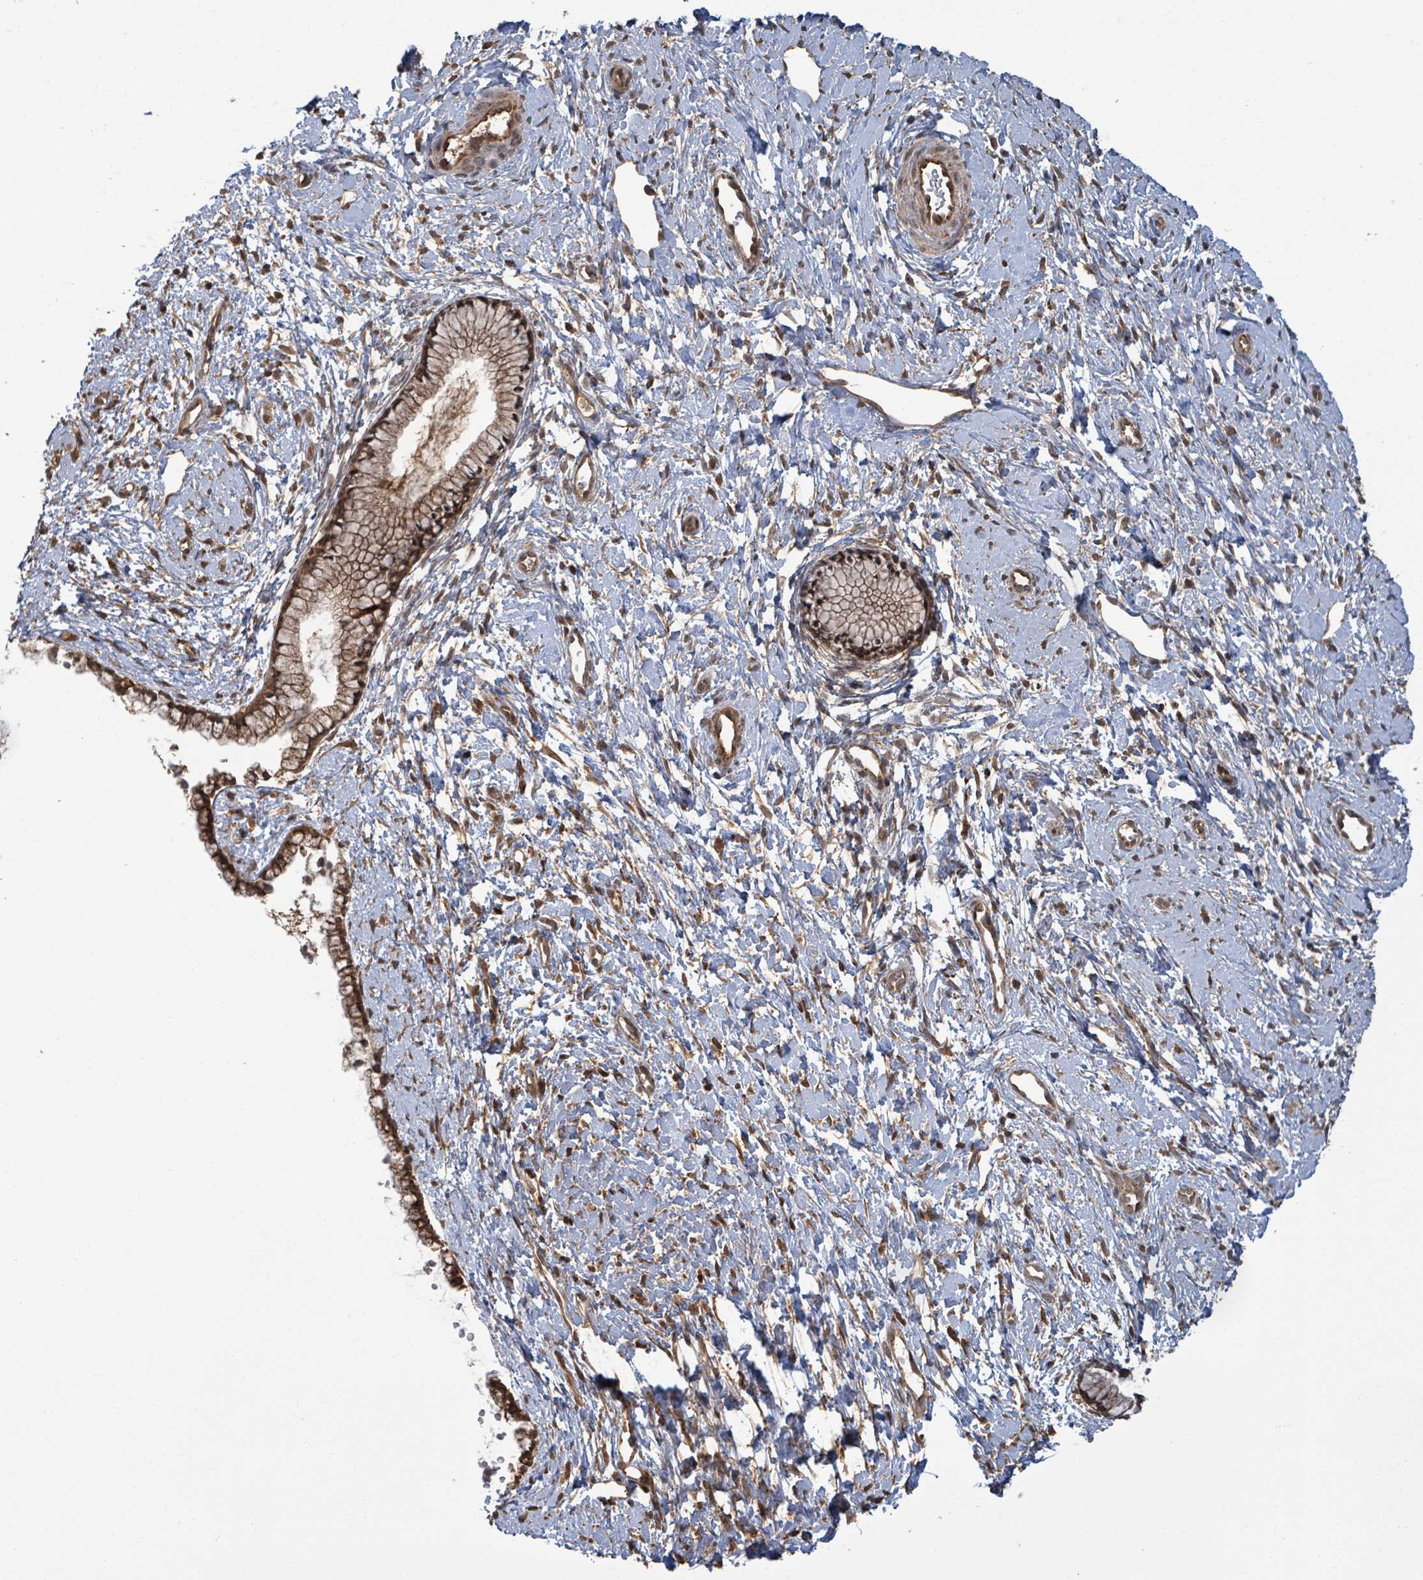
{"staining": {"intensity": "moderate", "quantity": ">75%", "location": "cytoplasmic/membranous,nuclear"}, "tissue": "cervix", "cell_type": "Glandular cells", "image_type": "normal", "snomed": [{"axis": "morphology", "description": "Normal tissue, NOS"}, {"axis": "topography", "description": "Cervix"}], "caption": "Brown immunohistochemical staining in benign human cervix shows moderate cytoplasmic/membranous,nuclear staining in approximately >75% of glandular cells.", "gene": "ENSG00000256500", "patient": {"sex": "female", "age": 57}}